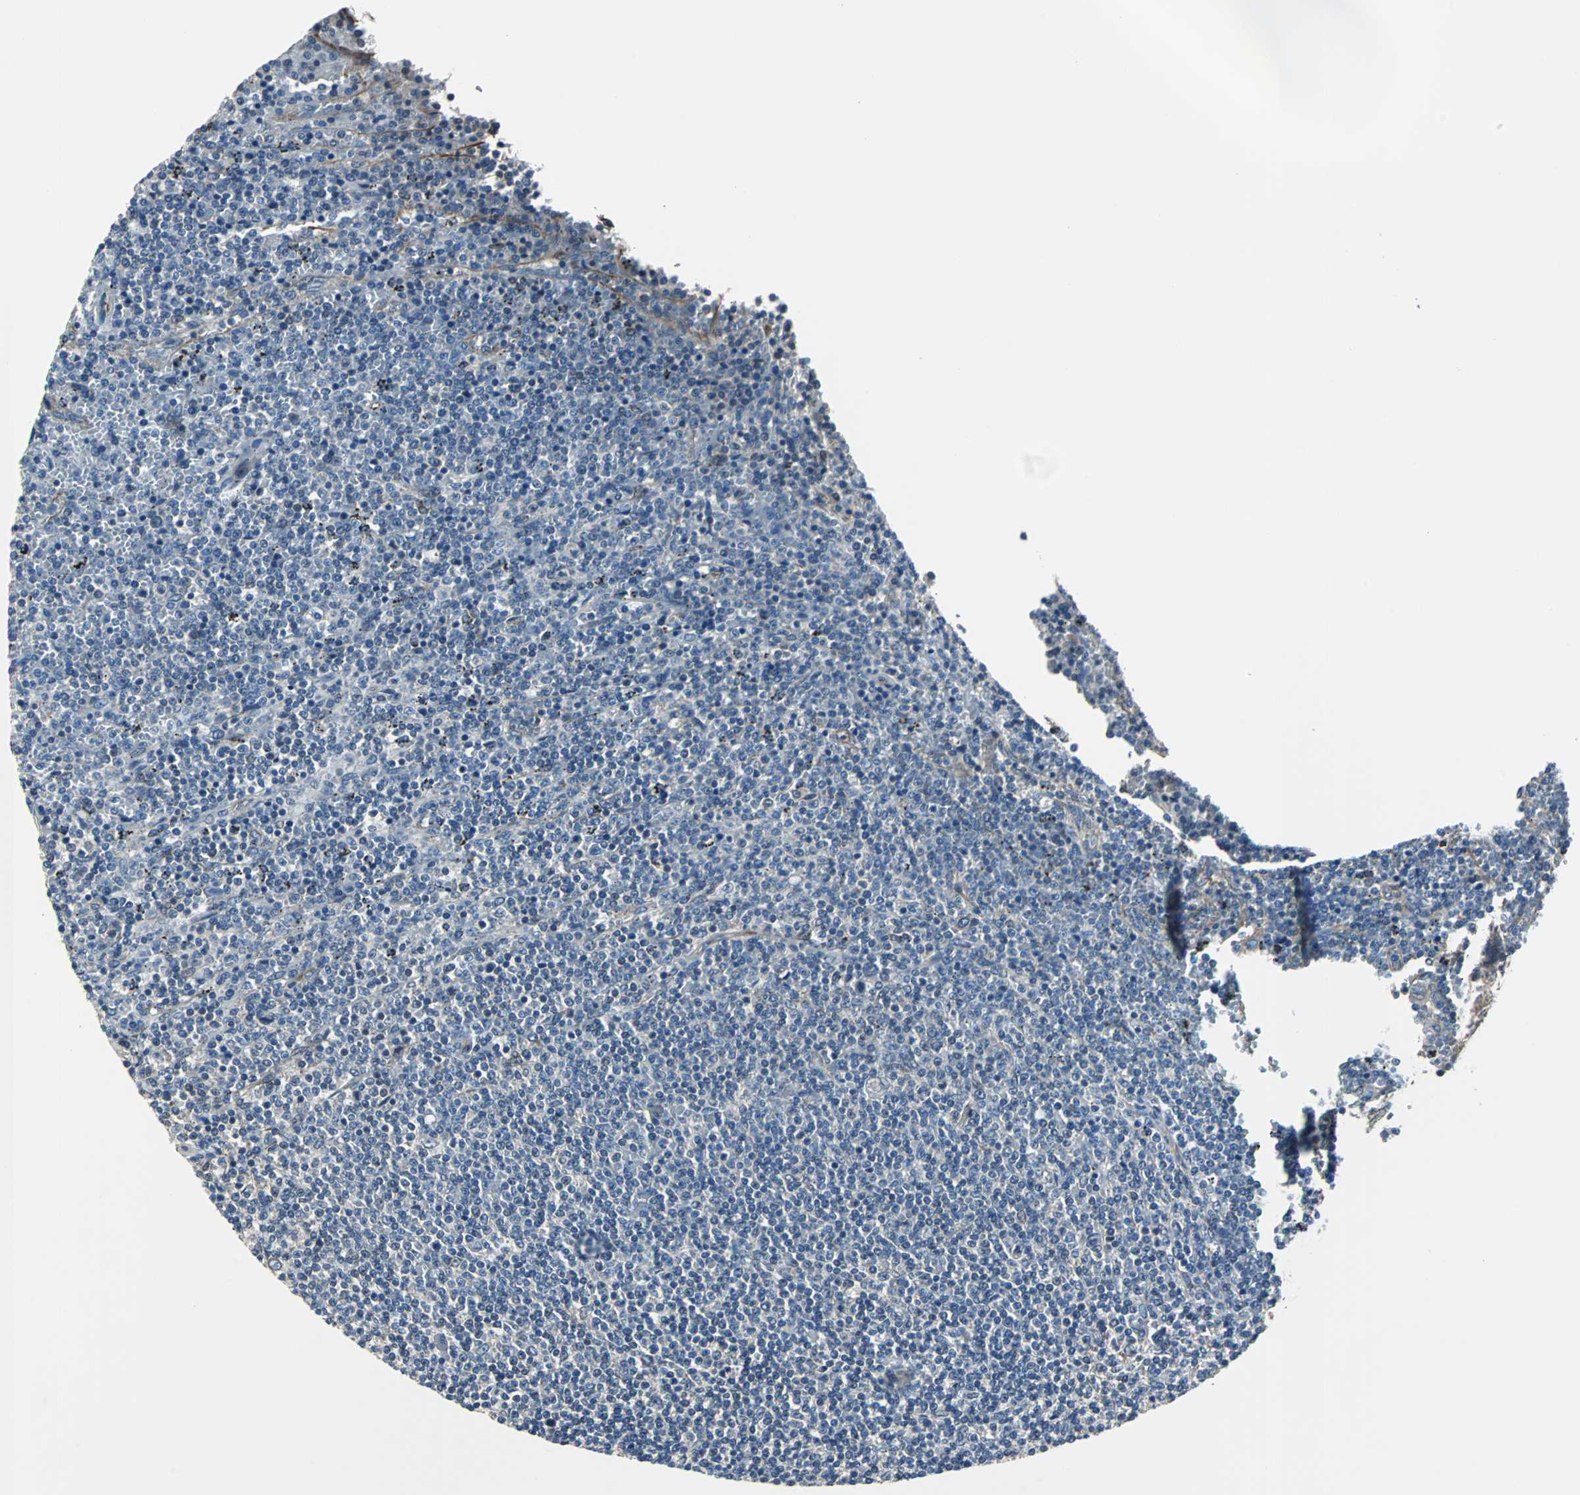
{"staining": {"intensity": "negative", "quantity": "none", "location": "none"}, "tissue": "lymphoma", "cell_type": "Tumor cells", "image_type": "cancer", "snomed": [{"axis": "morphology", "description": "Malignant lymphoma, non-Hodgkin's type, Low grade"}, {"axis": "topography", "description": "Spleen"}], "caption": "This is an immunohistochemistry micrograph of human lymphoma. There is no positivity in tumor cells.", "gene": "CHP1", "patient": {"sex": "female", "age": 50}}